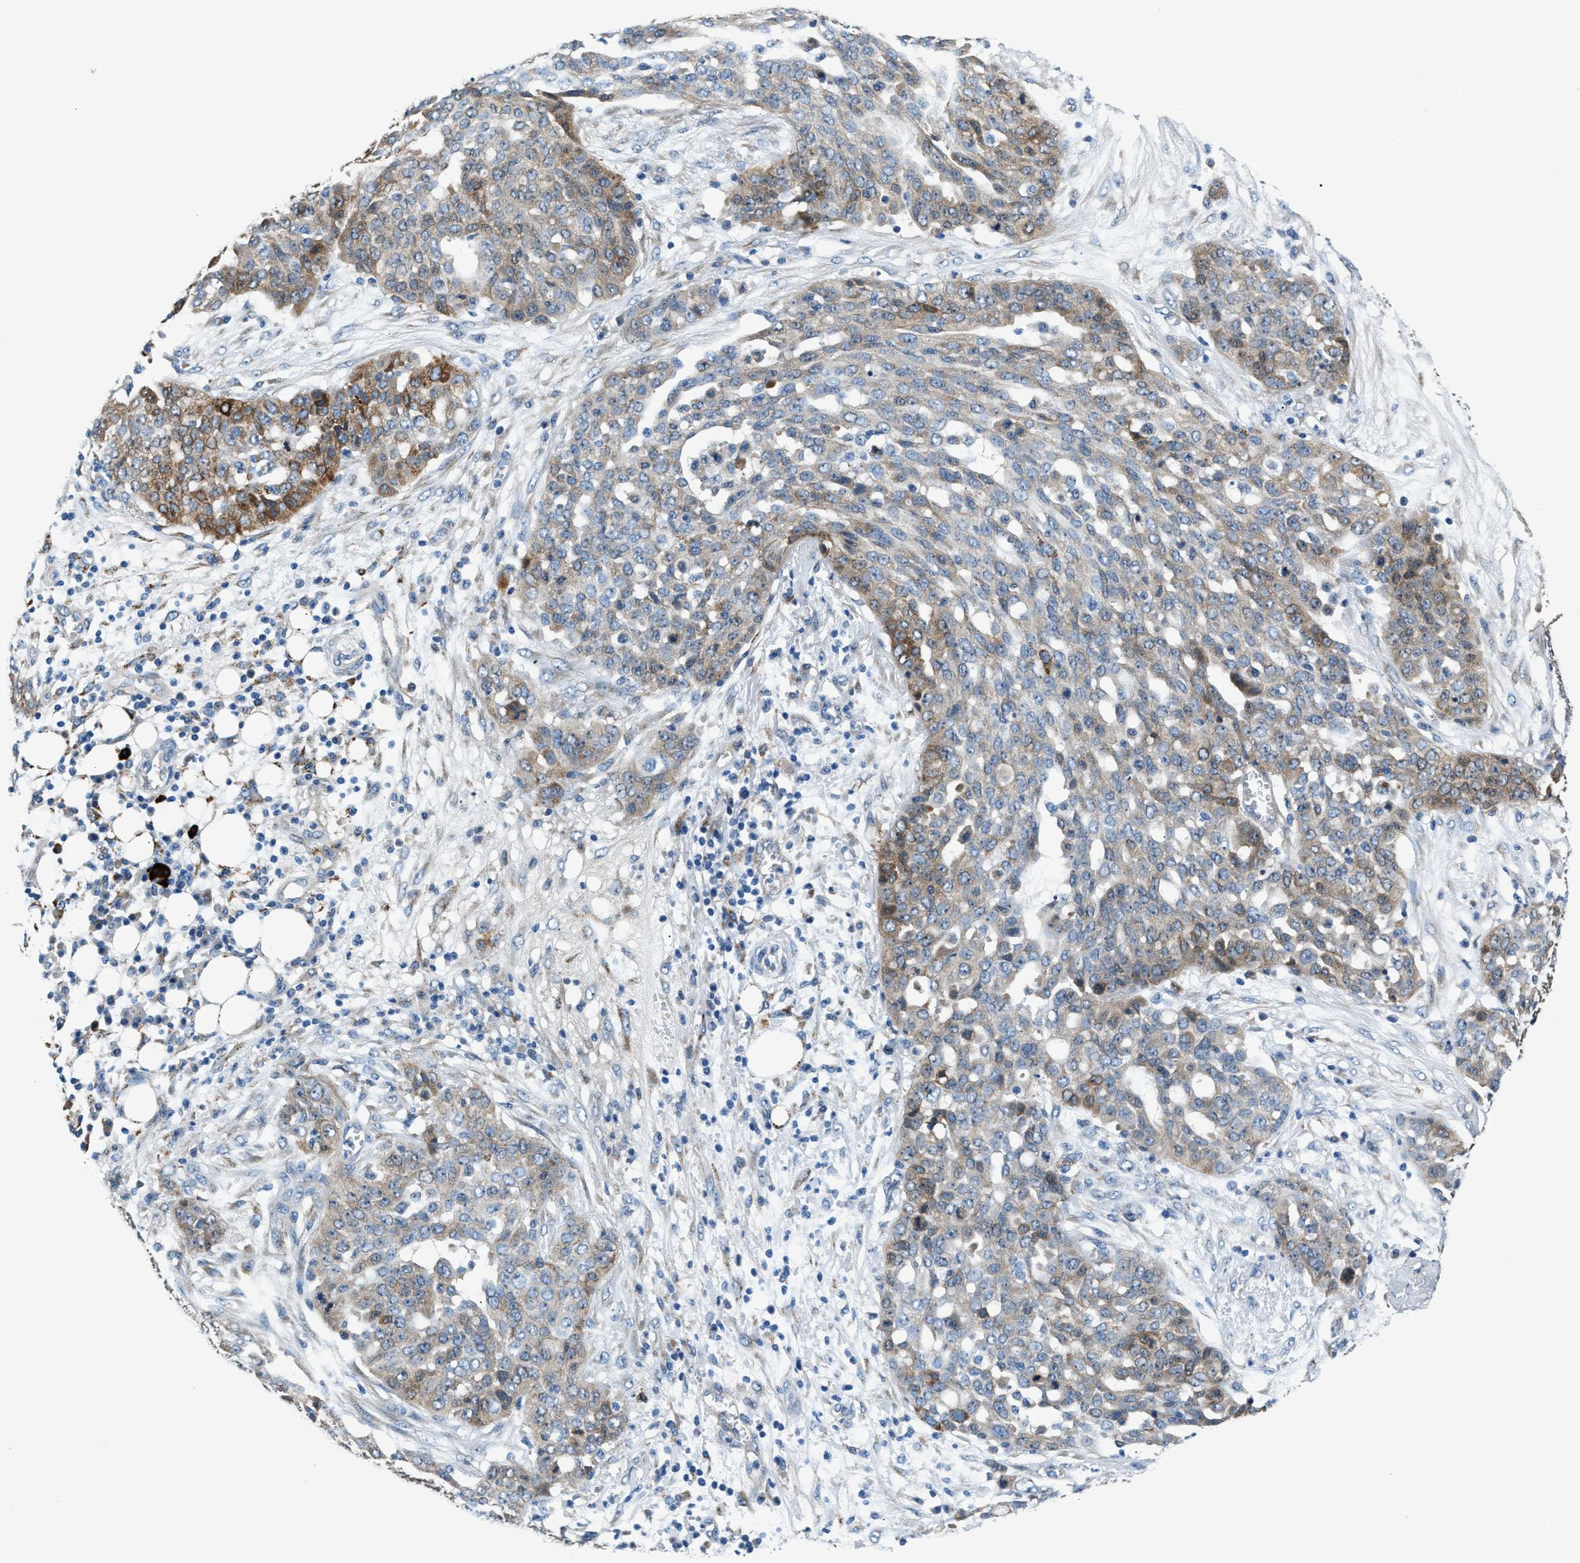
{"staining": {"intensity": "moderate", "quantity": "25%-75%", "location": "cytoplasmic/membranous"}, "tissue": "ovarian cancer", "cell_type": "Tumor cells", "image_type": "cancer", "snomed": [{"axis": "morphology", "description": "Cystadenocarcinoma, serous, NOS"}, {"axis": "topography", "description": "Soft tissue"}, {"axis": "topography", "description": "Ovary"}], "caption": "This histopathology image exhibits ovarian cancer (serous cystadenocarcinoma) stained with immunohistochemistry to label a protein in brown. The cytoplasmic/membranous of tumor cells show moderate positivity for the protein. Nuclei are counter-stained blue.", "gene": "PRTFDC1", "patient": {"sex": "female", "age": 57}}